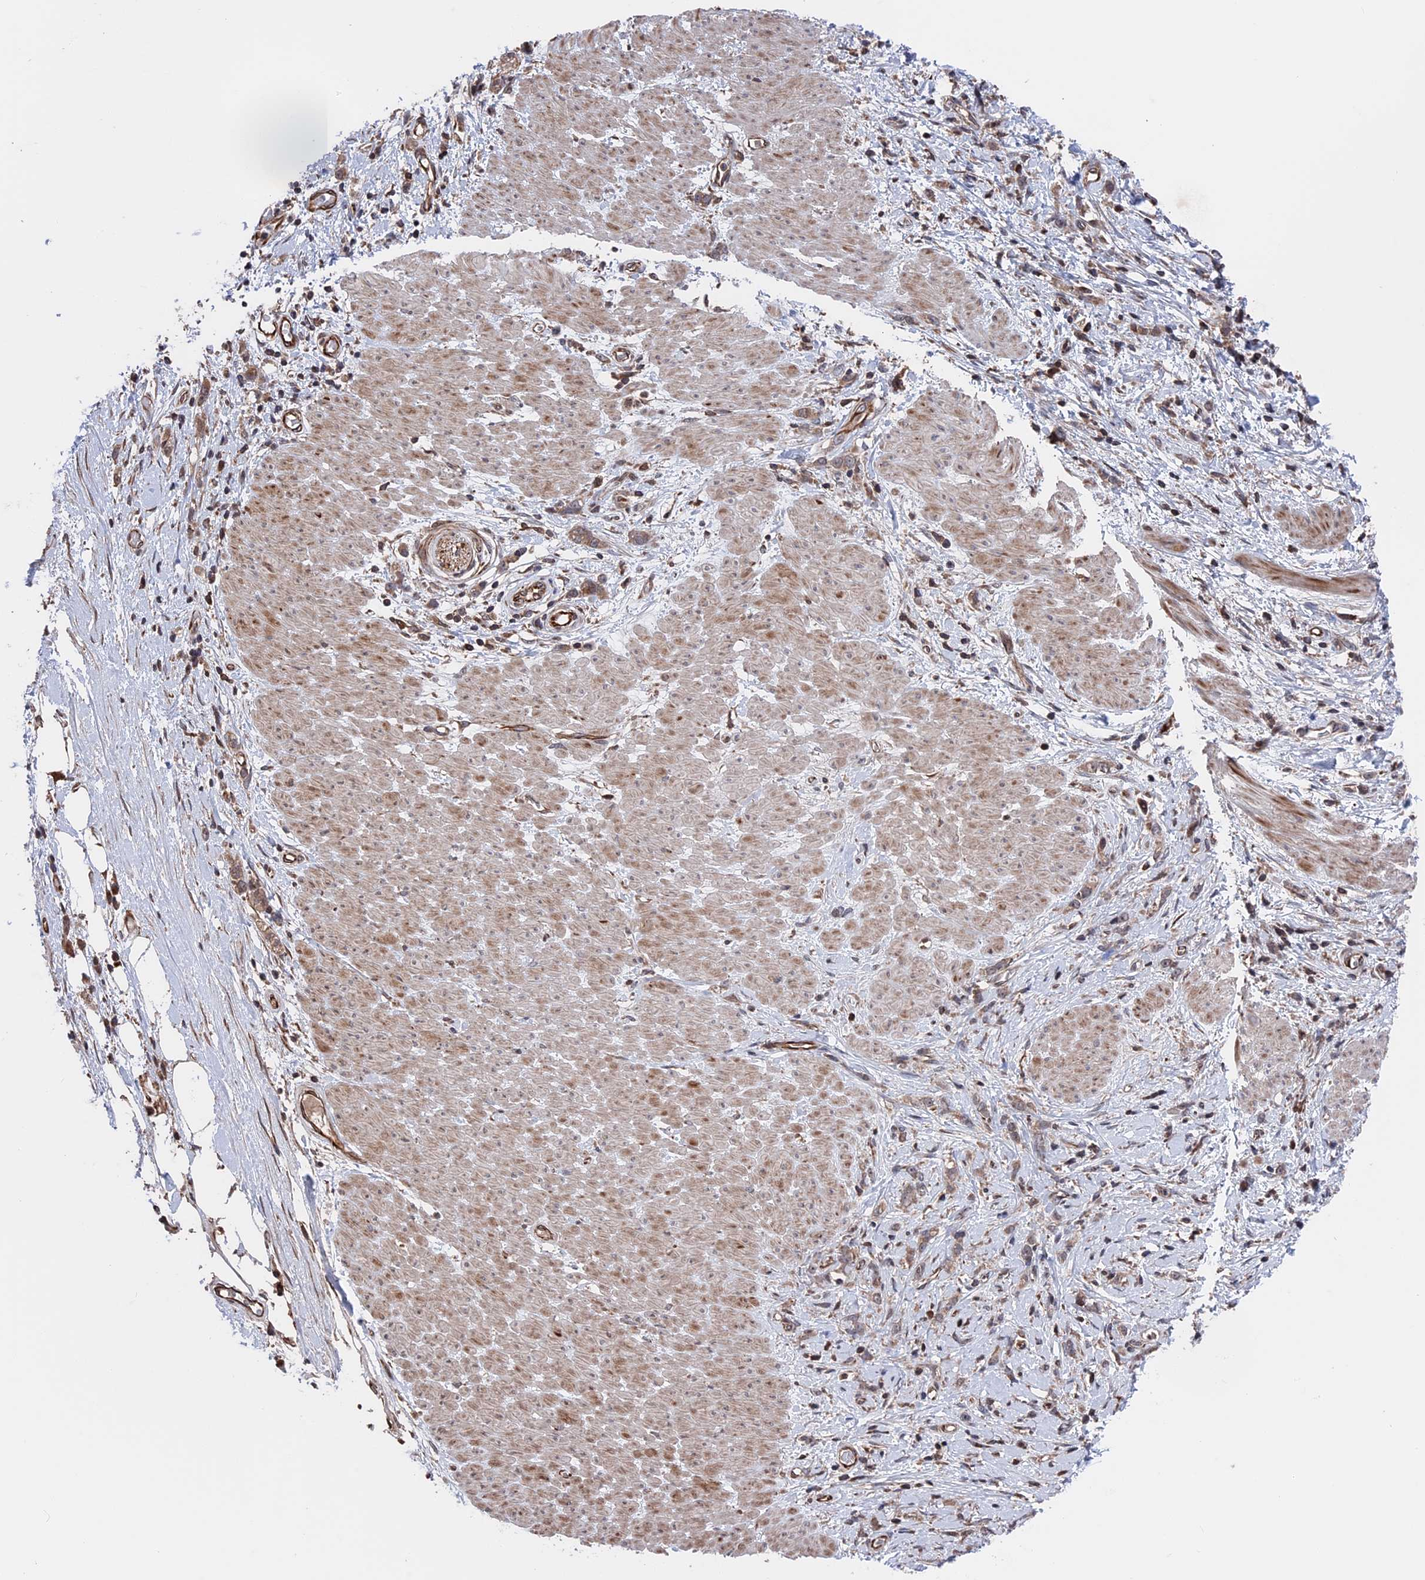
{"staining": {"intensity": "weak", "quantity": ">75%", "location": "cytoplasmic/membranous"}, "tissue": "stomach cancer", "cell_type": "Tumor cells", "image_type": "cancer", "snomed": [{"axis": "morphology", "description": "Adenocarcinoma, NOS"}, {"axis": "topography", "description": "Stomach"}], "caption": "Adenocarcinoma (stomach) was stained to show a protein in brown. There is low levels of weak cytoplasmic/membranous staining in about >75% of tumor cells. (Brightfield microscopy of DAB IHC at high magnification).", "gene": "PLA2G15", "patient": {"sex": "female", "age": 76}}